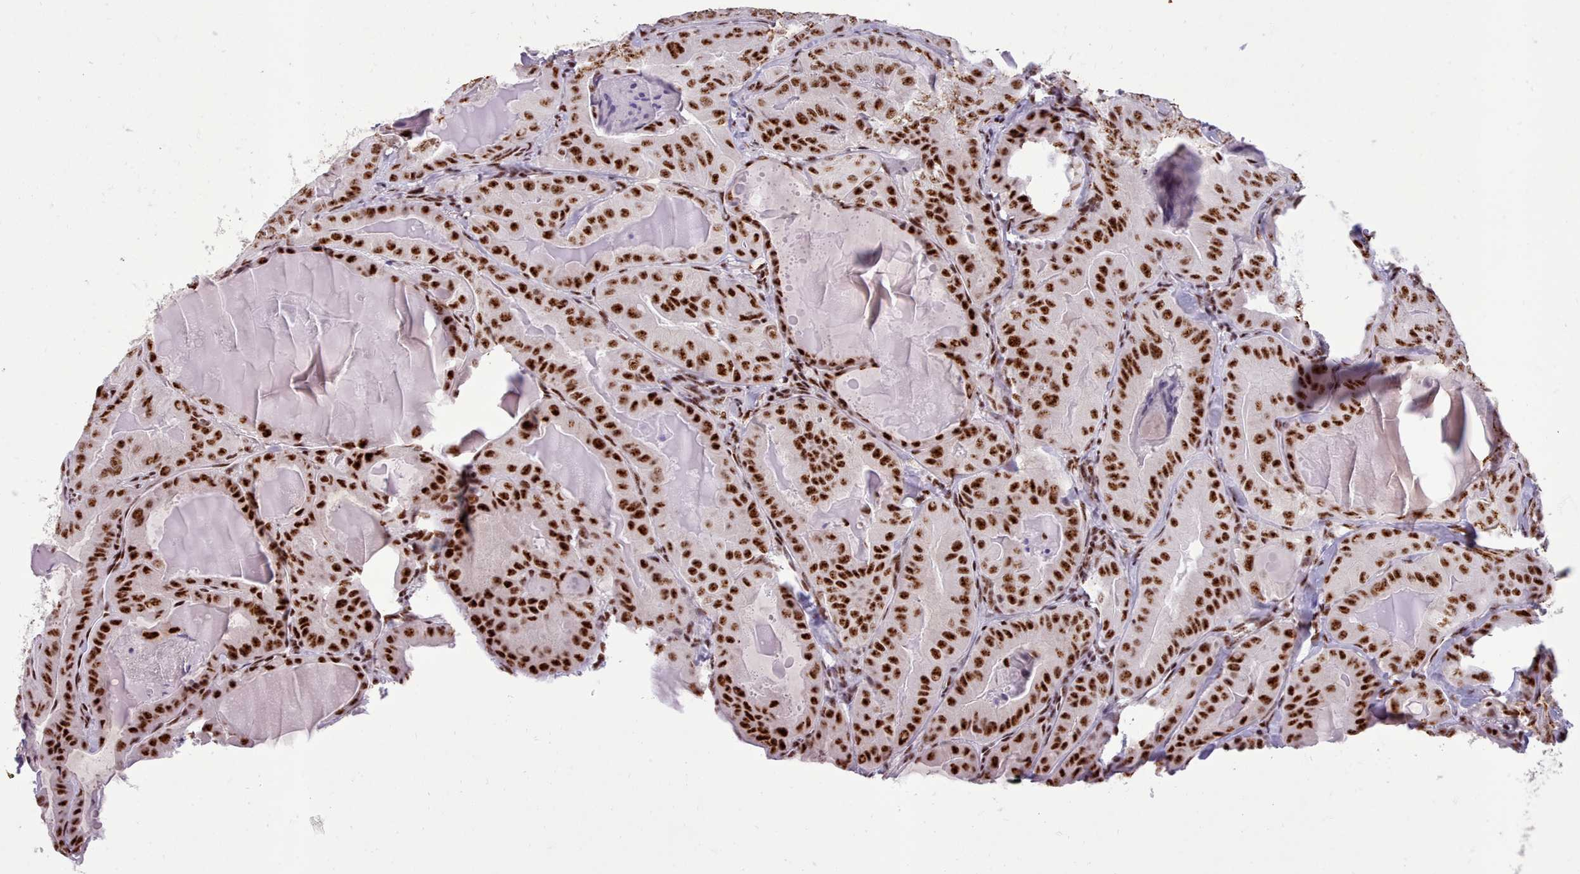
{"staining": {"intensity": "strong", "quantity": ">75%", "location": "nuclear"}, "tissue": "thyroid cancer", "cell_type": "Tumor cells", "image_type": "cancer", "snomed": [{"axis": "morphology", "description": "Papillary adenocarcinoma, NOS"}, {"axis": "topography", "description": "Thyroid gland"}], "caption": "The histopathology image reveals immunohistochemical staining of thyroid cancer (papillary adenocarcinoma). There is strong nuclear staining is seen in about >75% of tumor cells.", "gene": "TMEM35B", "patient": {"sex": "female", "age": 68}}